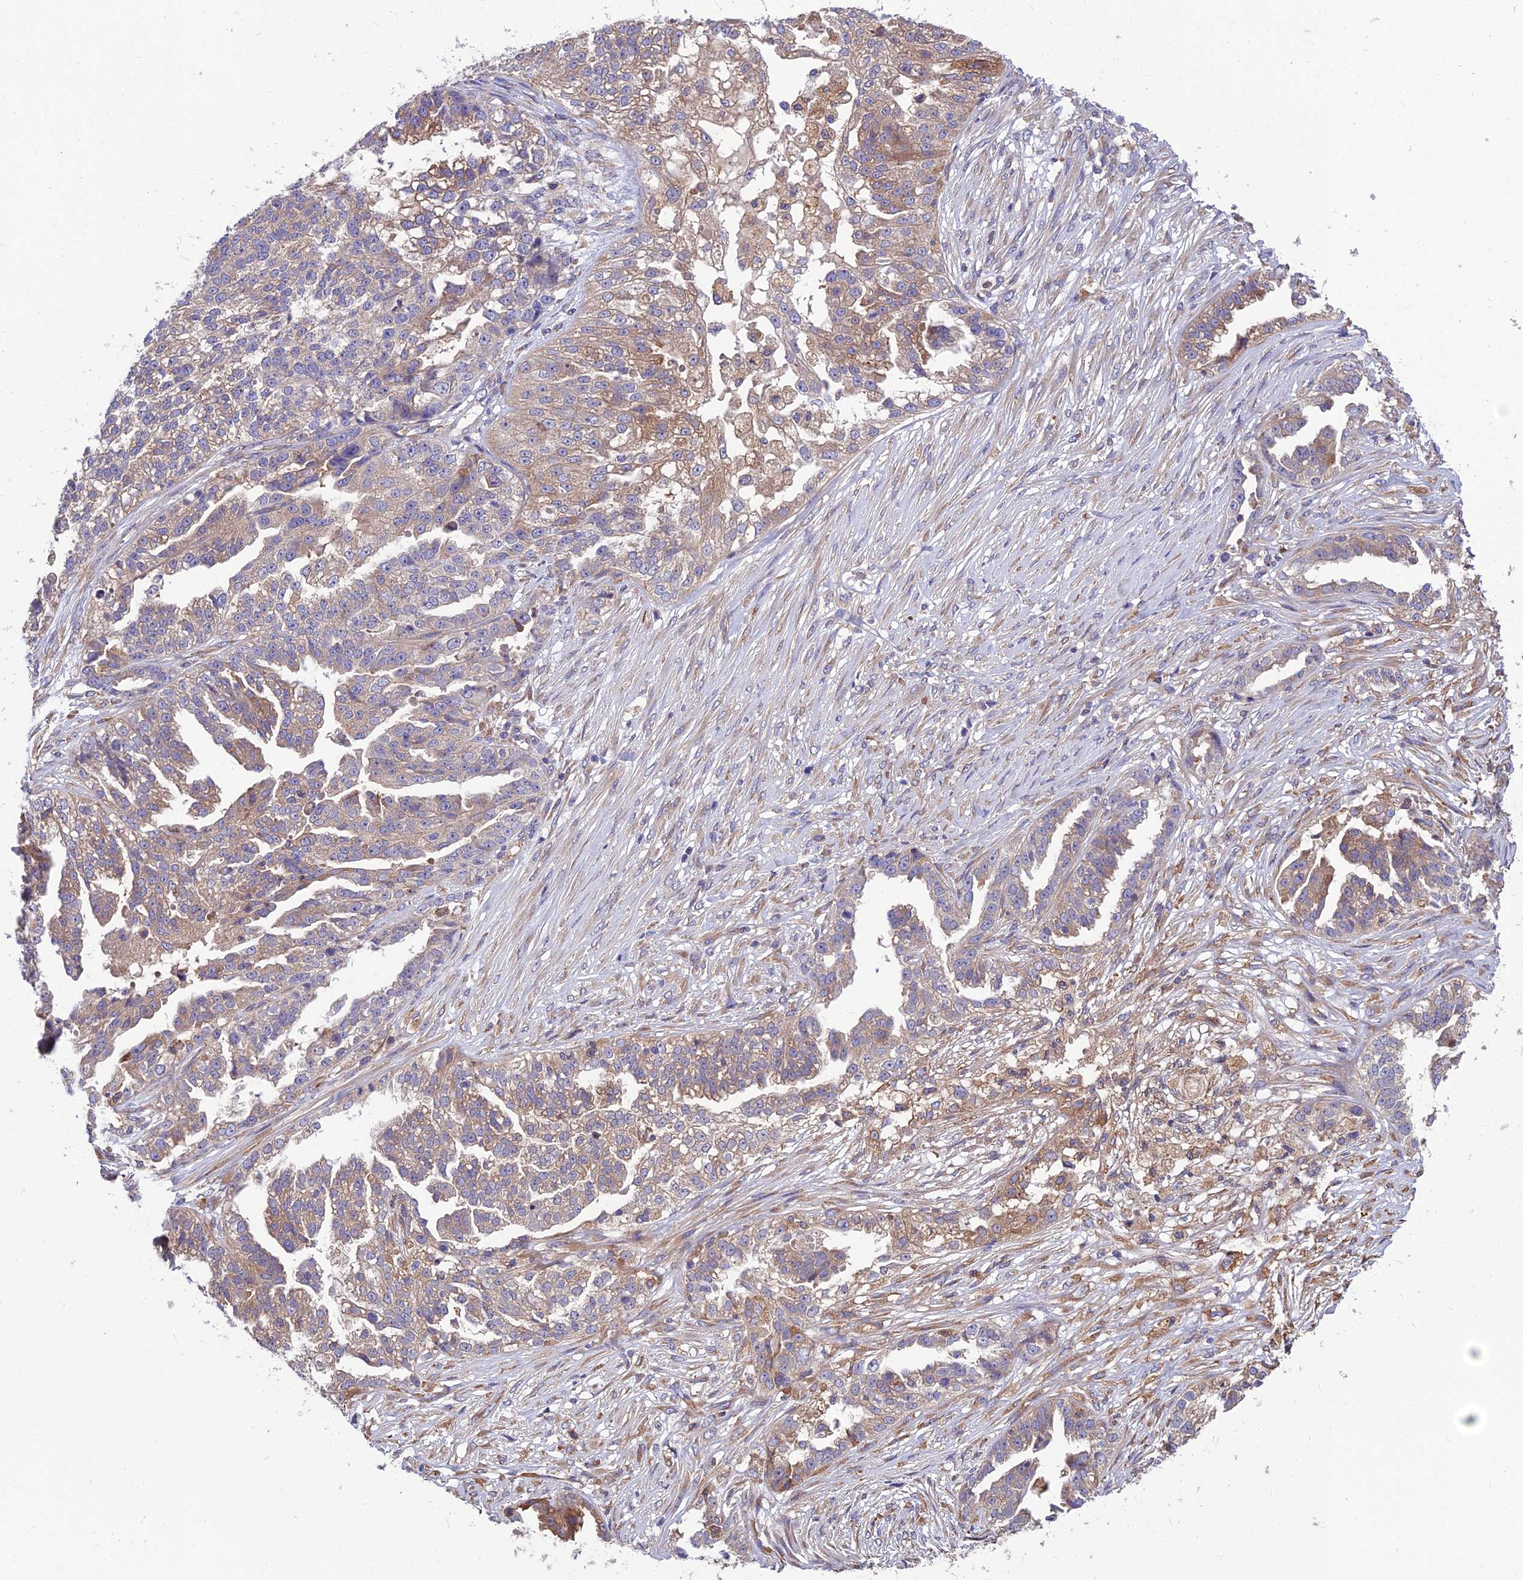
{"staining": {"intensity": "moderate", "quantity": "25%-75%", "location": "cytoplasmic/membranous"}, "tissue": "ovarian cancer", "cell_type": "Tumor cells", "image_type": "cancer", "snomed": [{"axis": "morphology", "description": "Cystadenocarcinoma, serous, NOS"}, {"axis": "topography", "description": "Ovary"}], "caption": "Ovarian cancer (serous cystadenocarcinoma) stained with a brown dye displays moderate cytoplasmic/membranous positive expression in approximately 25%-75% of tumor cells.", "gene": "UMAD1", "patient": {"sex": "female", "age": 58}}